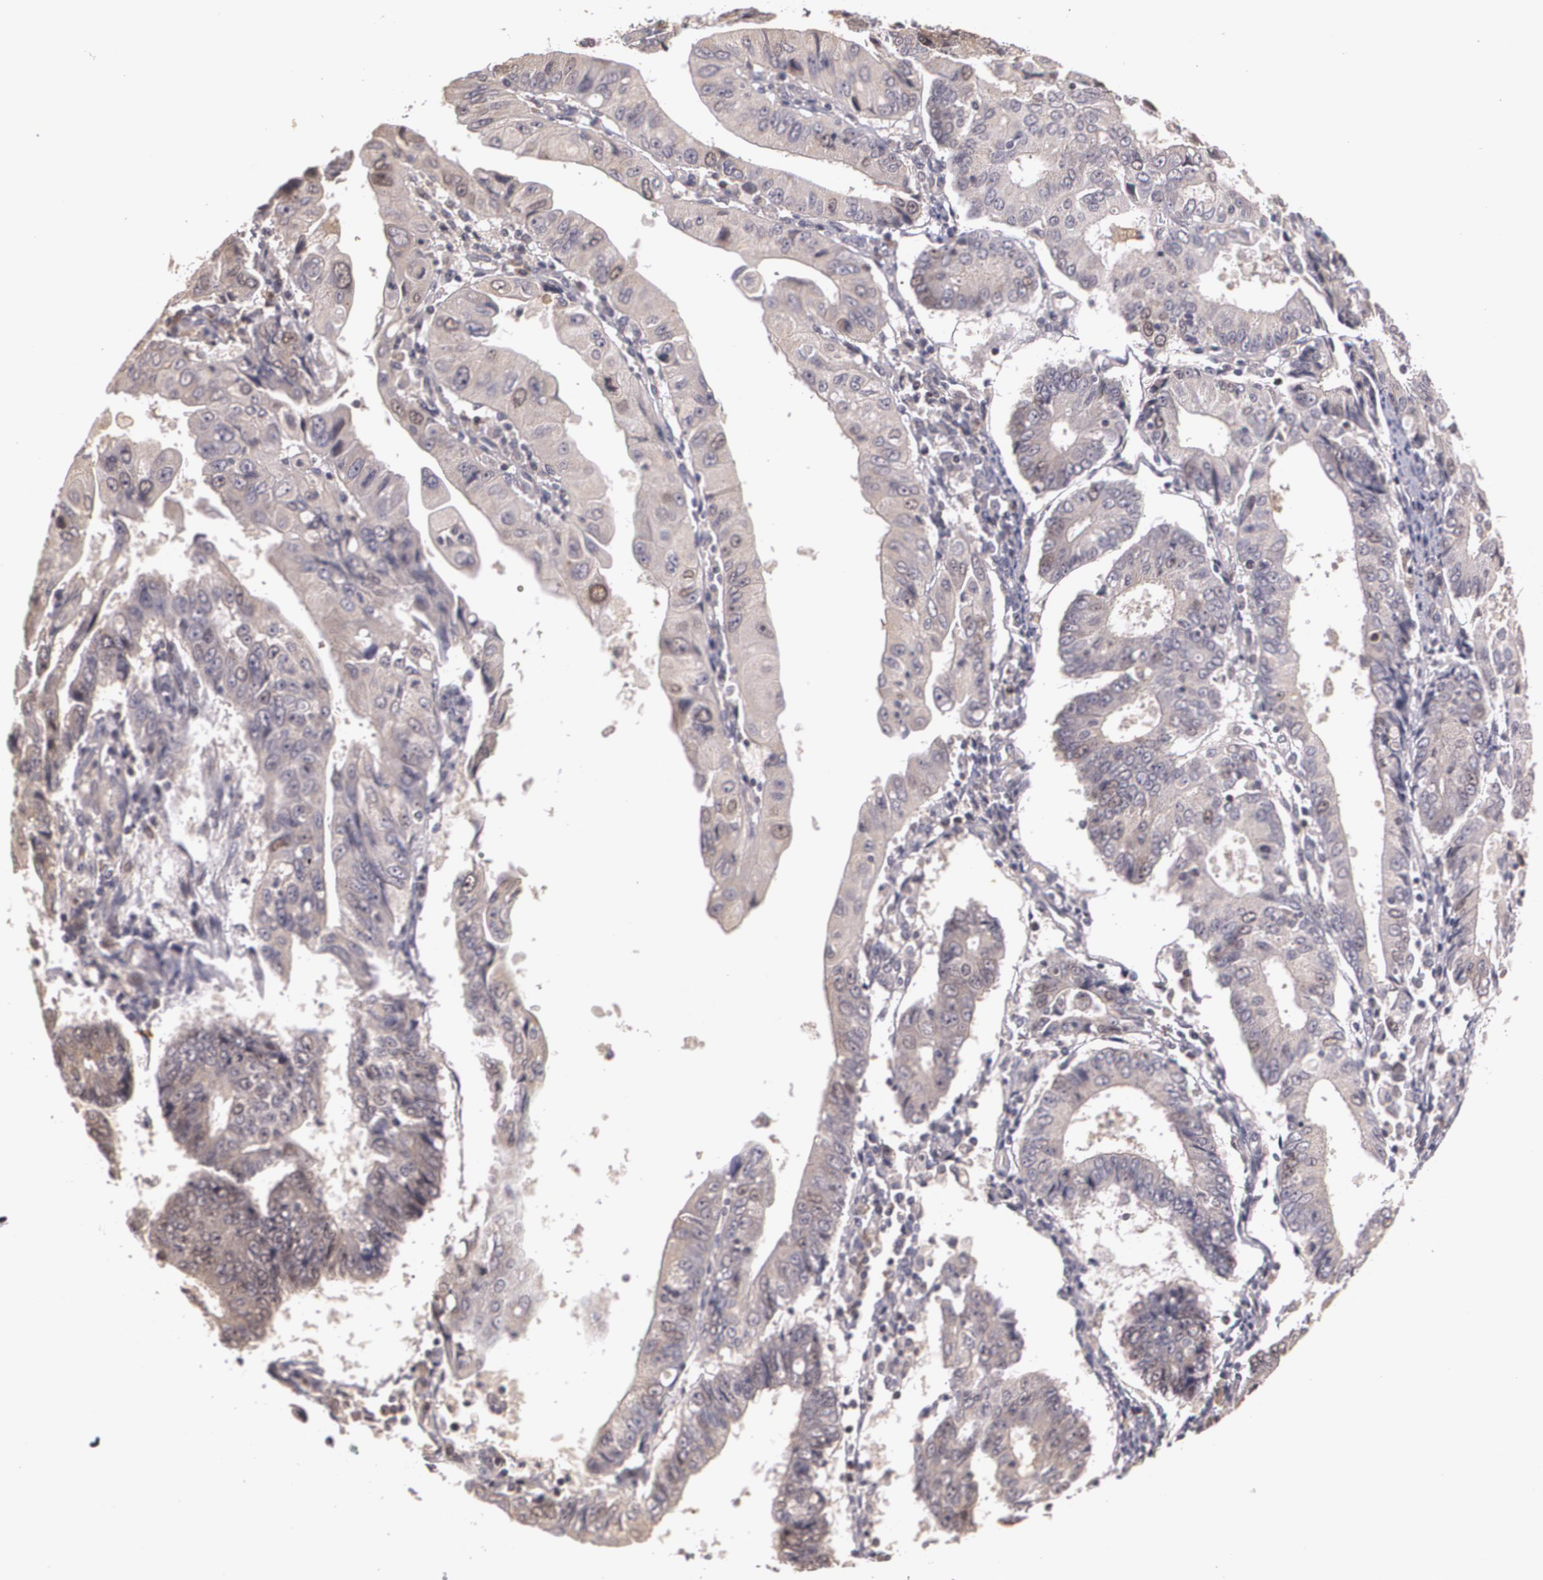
{"staining": {"intensity": "weak", "quantity": "<25%", "location": "nuclear"}, "tissue": "endometrial cancer", "cell_type": "Tumor cells", "image_type": "cancer", "snomed": [{"axis": "morphology", "description": "Adenocarcinoma, NOS"}, {"axis": "topography", "description": "Endometrium"}], "caption": "Tumor cells show no significant staining in endometrial cancer (adenocarcinoma). (Stains: DAB immunohistochemistry with hematoxylin counter stain, Microscopy: brightfield microscopy at high magnification).", "gene": "BRCA1", "patient": {"sex": "female", "age": 75}}